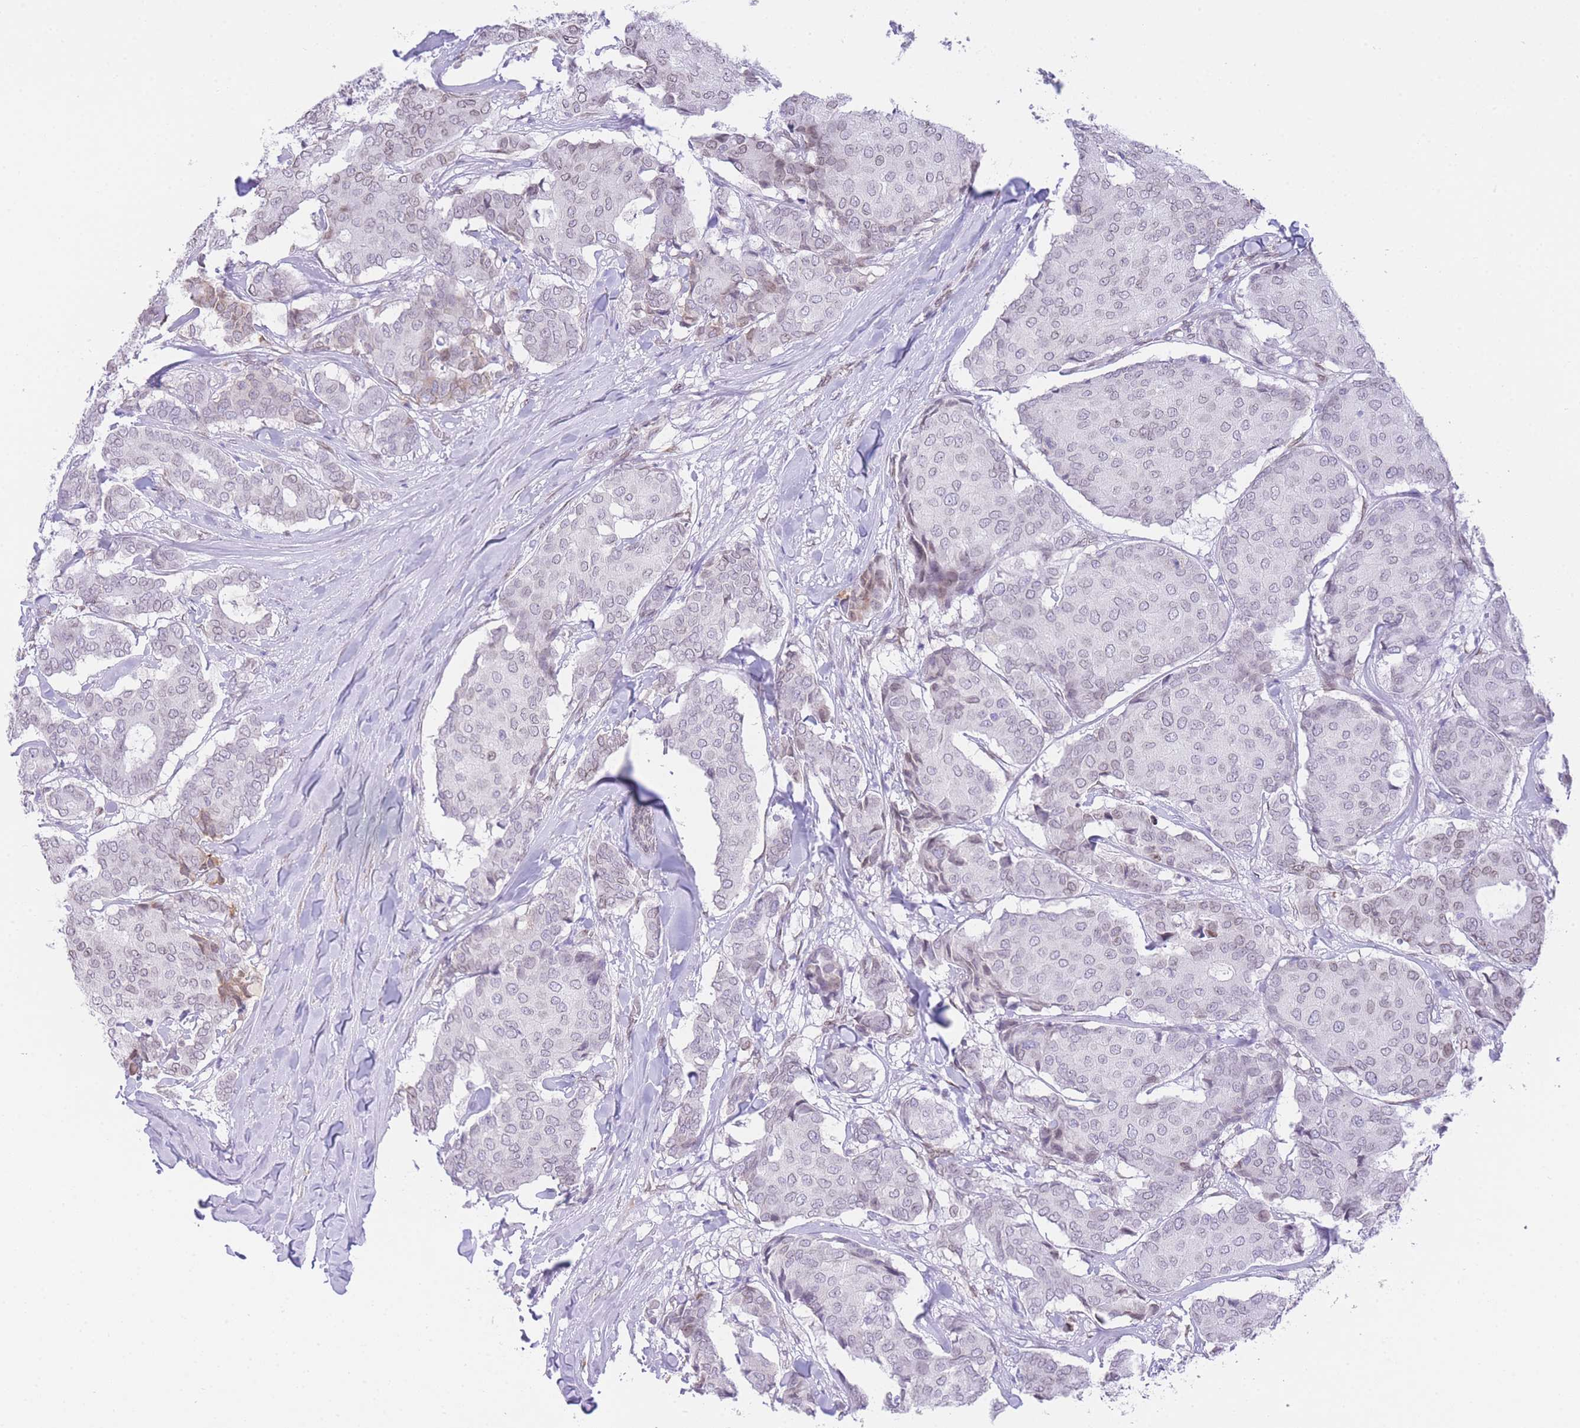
{"staining": {"intensity": "weak", "quantity": "<25%", "location": "cytoplasmic/membranous,nuclear"}, "tissue": "breast cancer", "cell_type": "Tumor cells", "image_type": "cancer", "snomed": [{"axis": "morphology", "description": "Duct carcinoma"}, {"axis": "topography", "description": "Breast"}], "caption": "Breast invasive ductal carcinoma was stained to show a protein in brown. There is no significant expression in tumor cells.", "gene": "OR10AD1", "patient": {"sex": "female", "age": 75}}